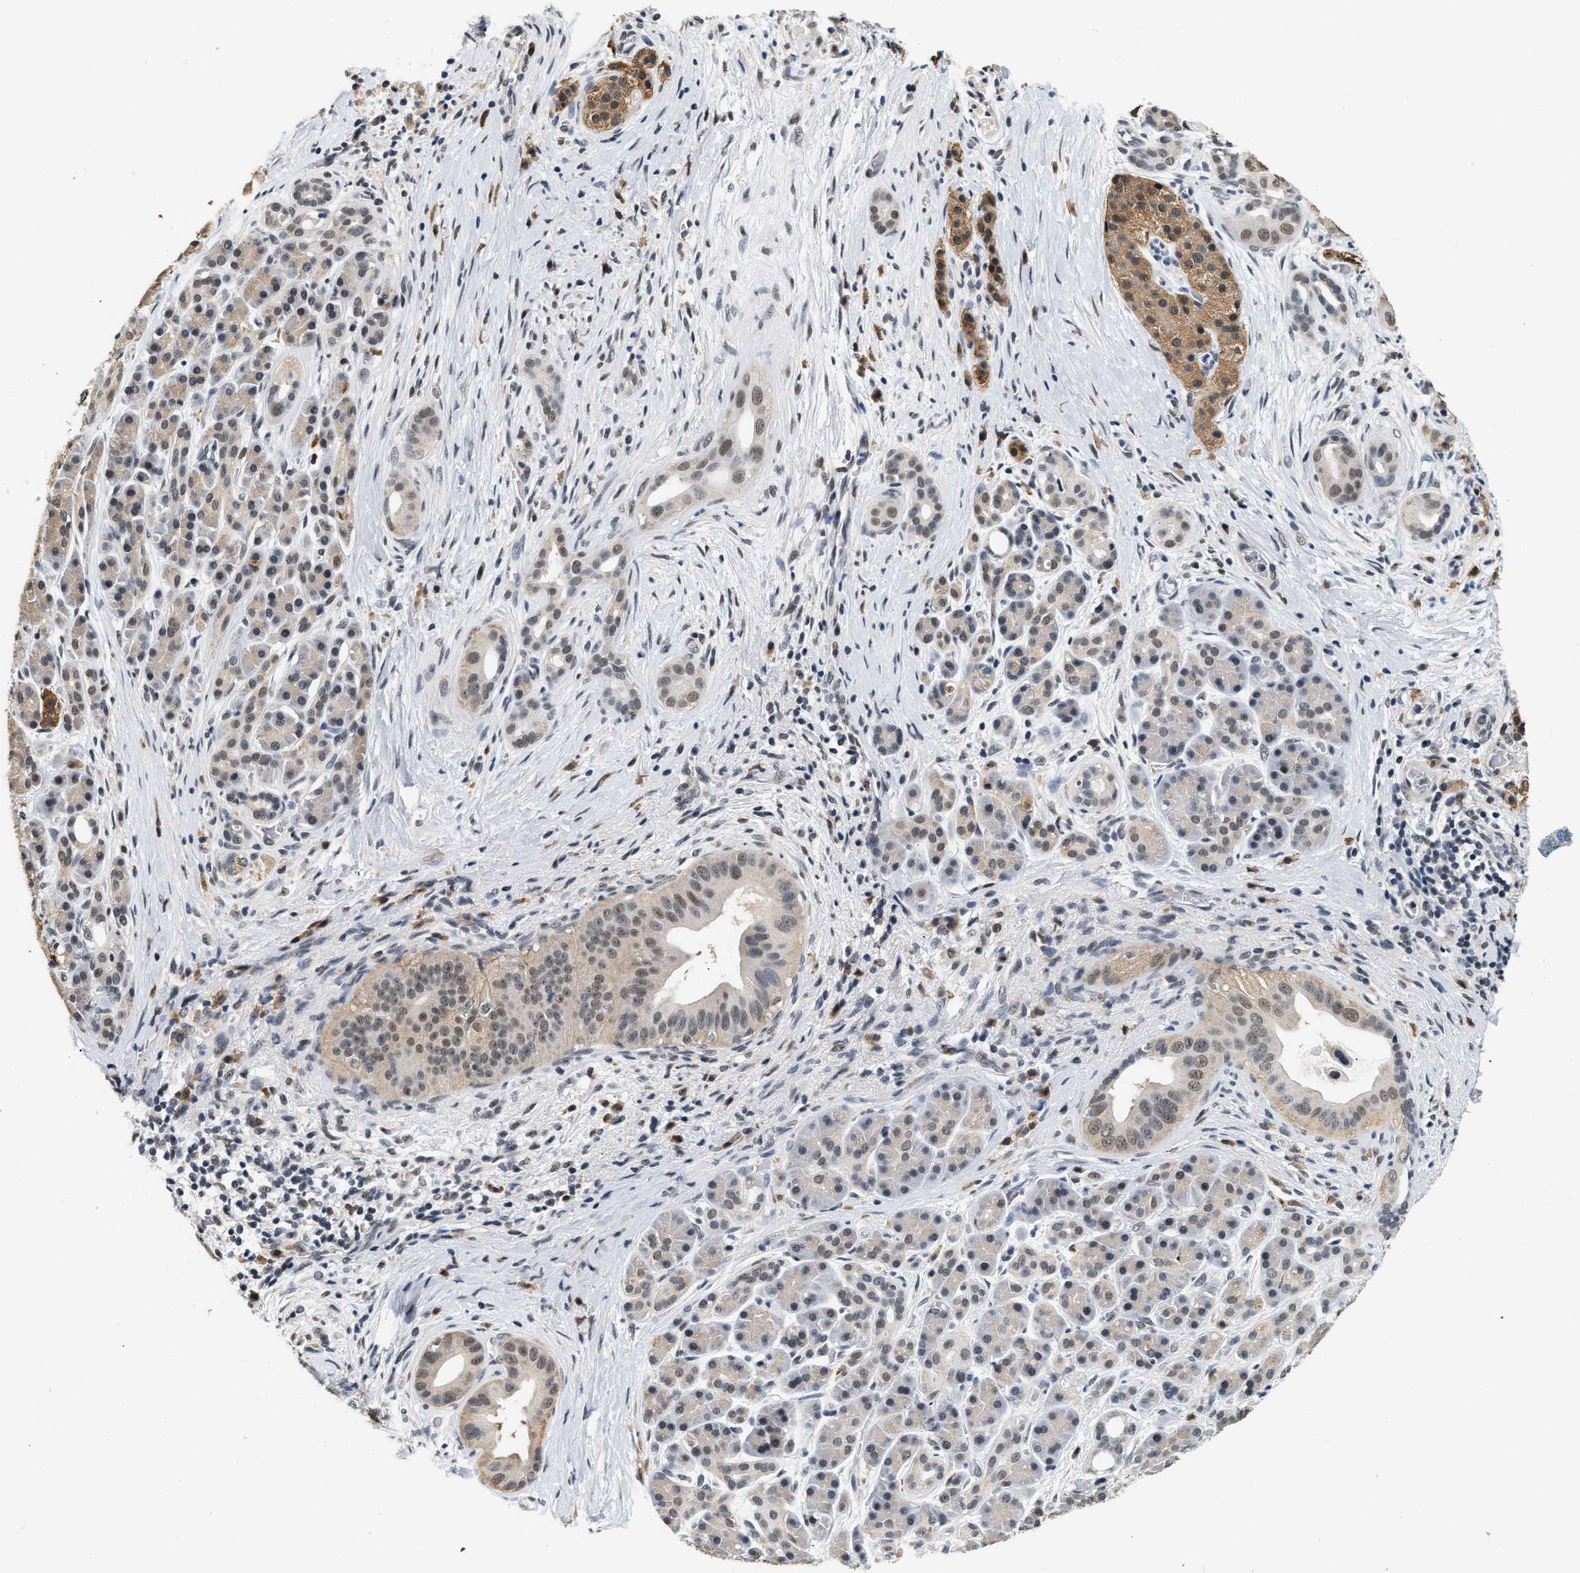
{"staining": {"intensity": "weak", "quantity": "25%-75%", "location": "nuclear"}, "tissue": "pancreatic cancer", "cell_type": "Tumor cells", "image_type": "cancer", "snomed": [{"axis": "morphology", "description": "Adenocarcinoma, NOS"}, {"axis": "topography", "description": "Pancreas"}], "caption": "Human pancreatic cancer (adenocarcinoma) stained with a protein marker exhibits weak staining in tumor cells.", "gene": "THOC1", "patient": {"sex": "male", "age": 55}}